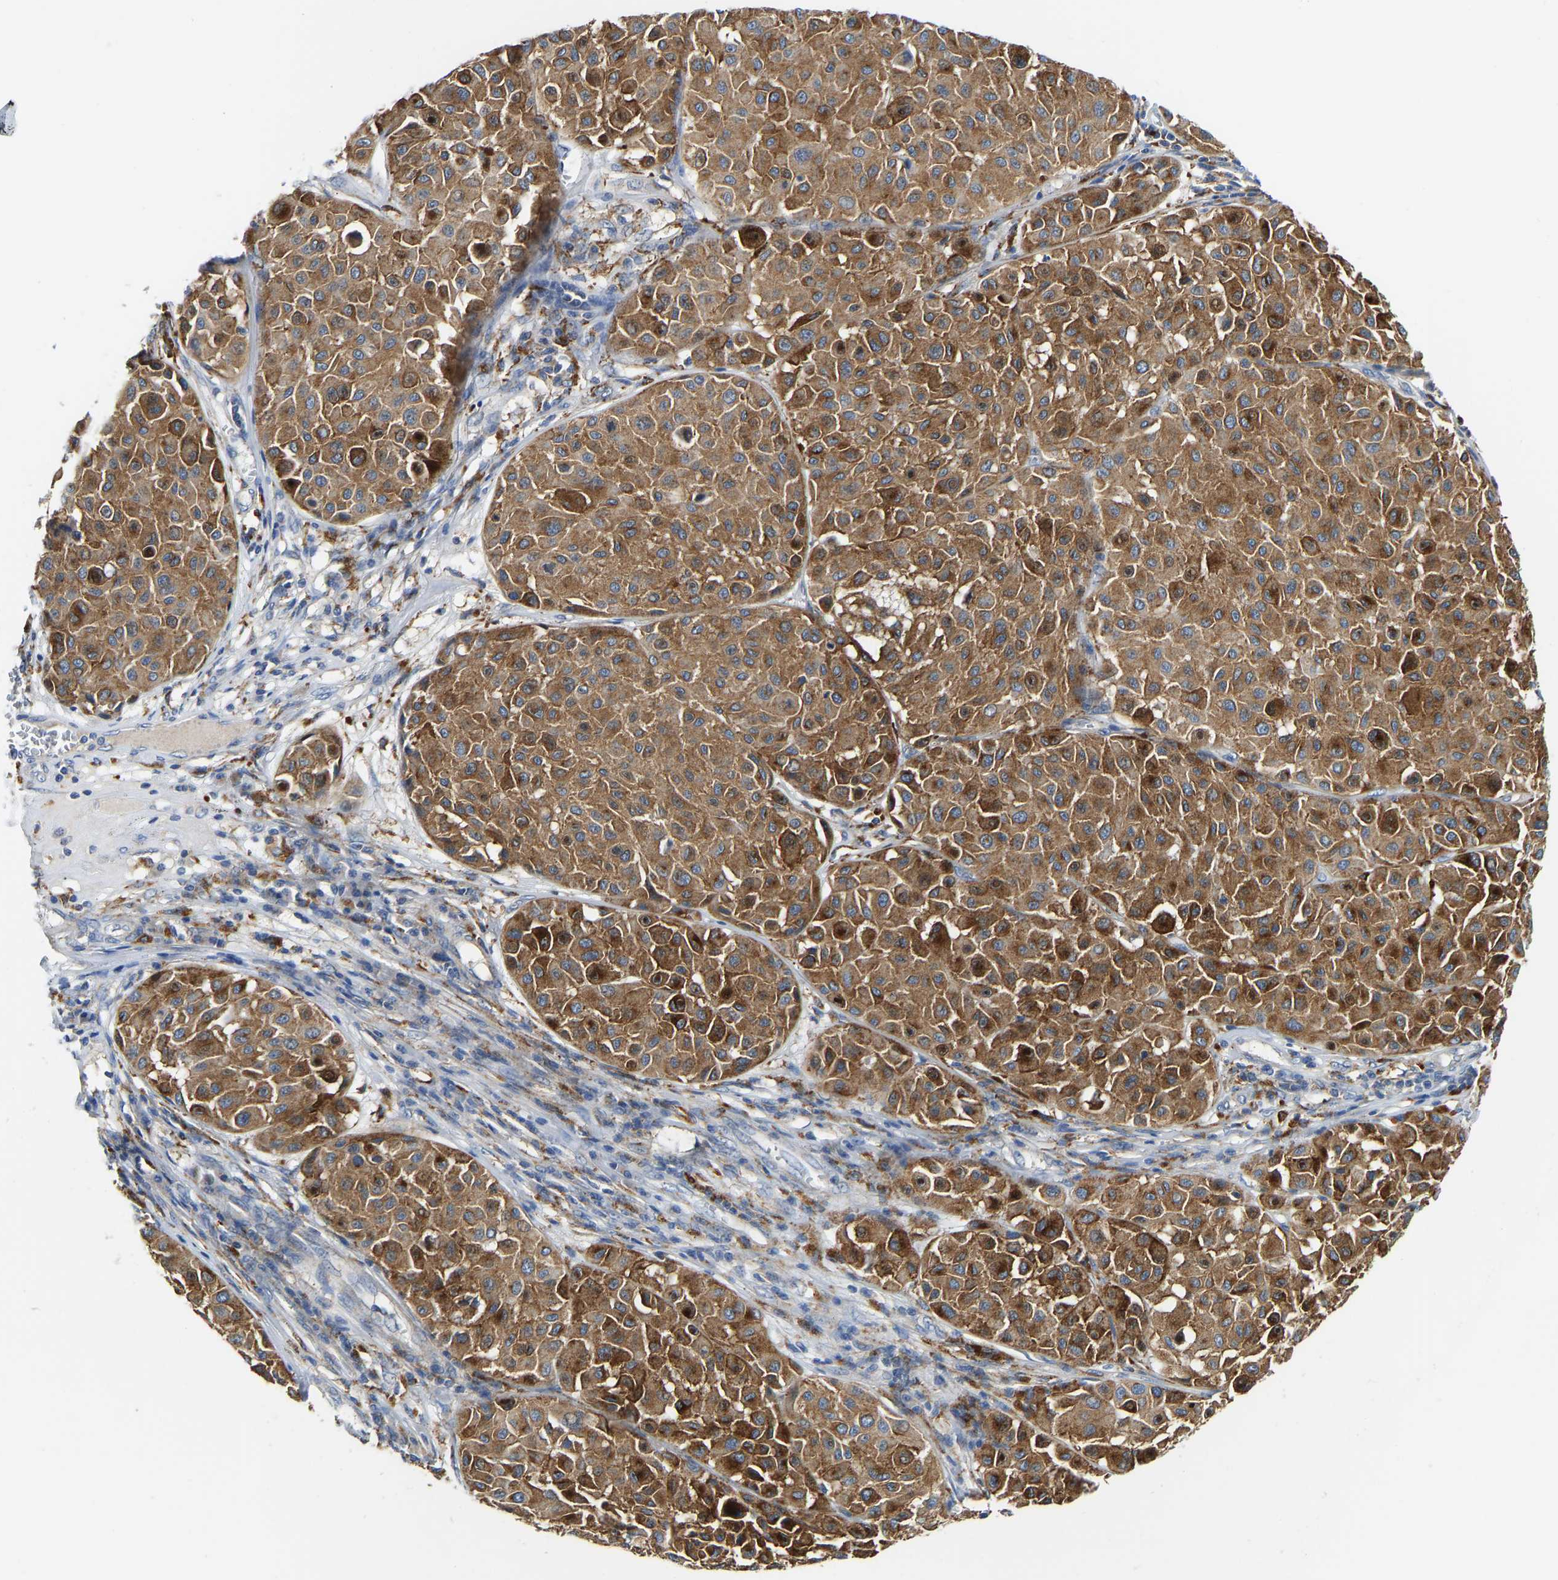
{"staining": {"intensity": "strong", "quantity": ">75%", "location": "cytoplasmic/membranous"}, "tissue": "melanoma", "cell_type": "Tumor cells", "image_type": "cancer", "snomed": [{"axis": "morphology", "description": "Malignant melanoma, Metastatic site"}, {"axis": "topography", "description": "Soft tissue"}], "caption": "This histopathology image demonstrates immunohistochemistry (IHC) staining of human malignant melanoma (metastatic site), with high strong cytoplasmic/membranous positivity in about >75% of tumor cells.", "gene": "ATP6V1E1", "patient": {"sex": "male", "age": 41}}